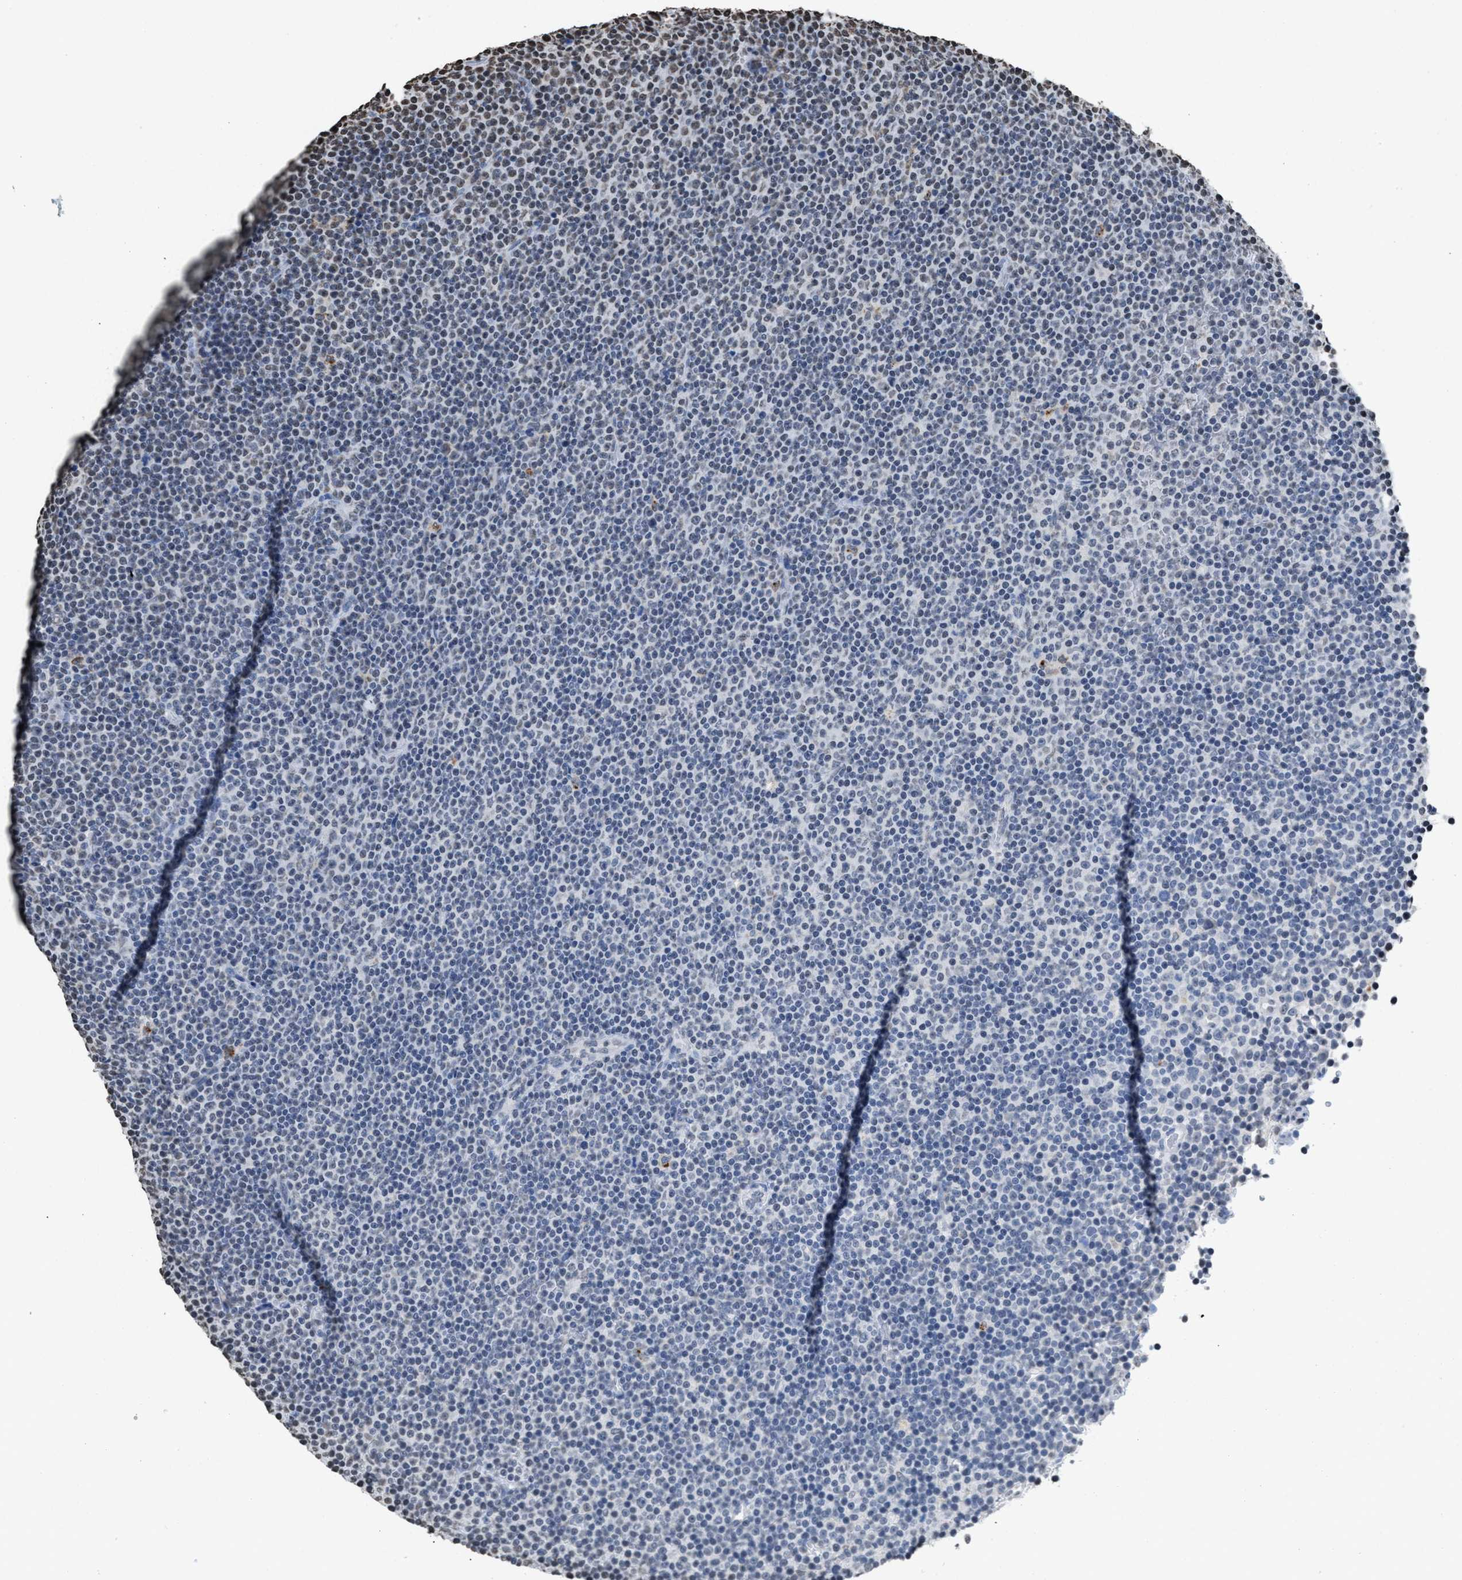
{"staining": {"intensity": "weak", "quantity": "<25%", "location": "nuclear"}, "tissue": "lymphoma", "cell_type": "Tumor cells", "image_type": "cancer", "snomed": [{"axis": "morphology", "description": "Malignant lymphoma, non-Hodgkin's type, Low grade"}, {"axis": "topography", "description": "Lymph node"}], "caption": "IHC photomicrograph of neoplastic tissue: malignant lymphoma, non-Hodgkin's type (low-grade) stained with DAB (3,3'-diaminobenzidine) displays no significant protein positivity in tumor cells.", "gene": "NUP88", "patient": {"sex": "female", "age": 67}}